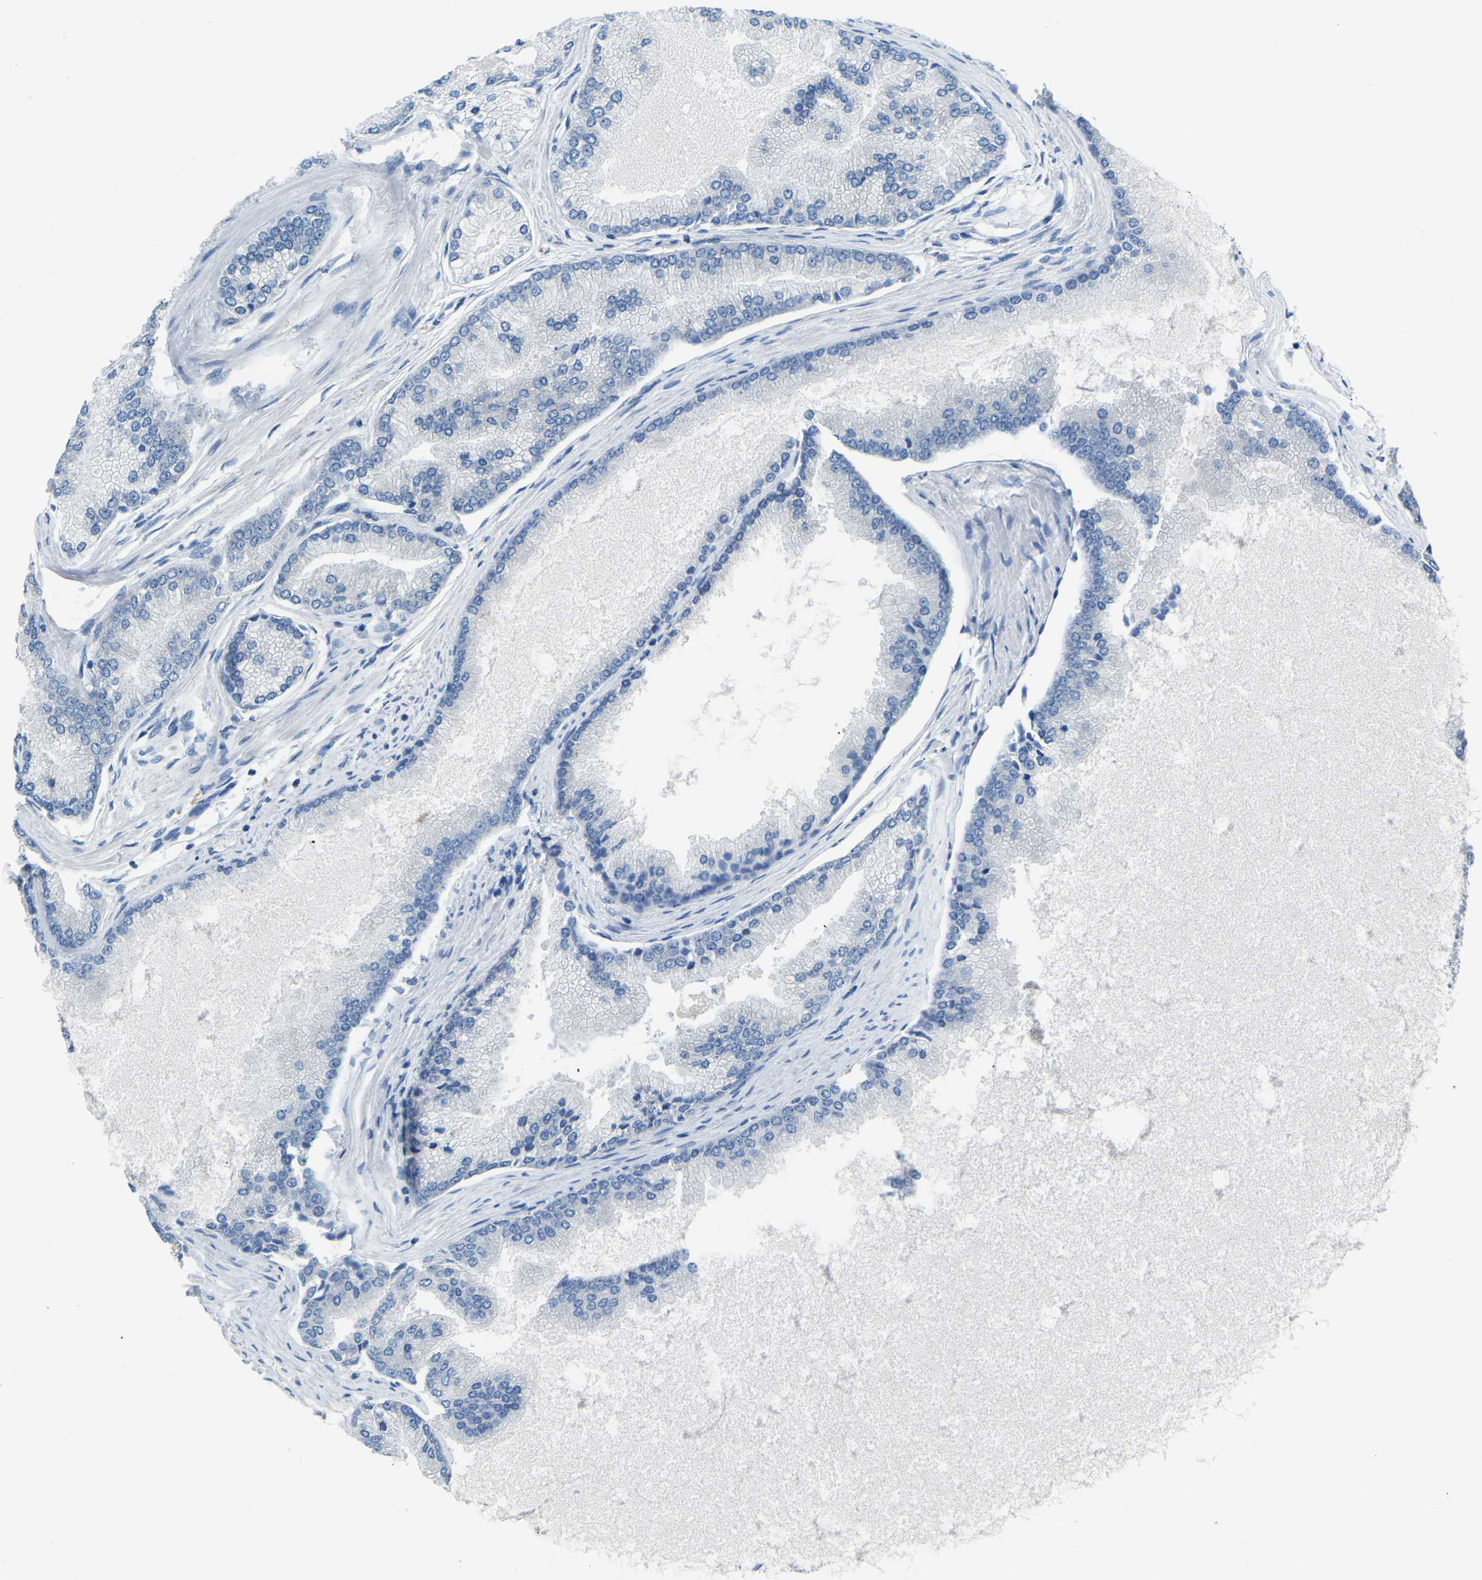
{"staining": {"intensity": "negative", "quantity": "none", "location": "none"}, "tissue": "prostate cancer", "cell_type": "Tumor cells", "image_type": "cancer", "snomed": [{"axis": "morphology", "description": "Adenocarcinoma, High grade"}, {"axis": "topography", "description": "Prostate"}], "caption": "Prostate cancer was stained to show a protein in brown. There is no significant staining in tumor cells.", "gene": "SND1", "patient": {"sex": "male", "age": 61}}